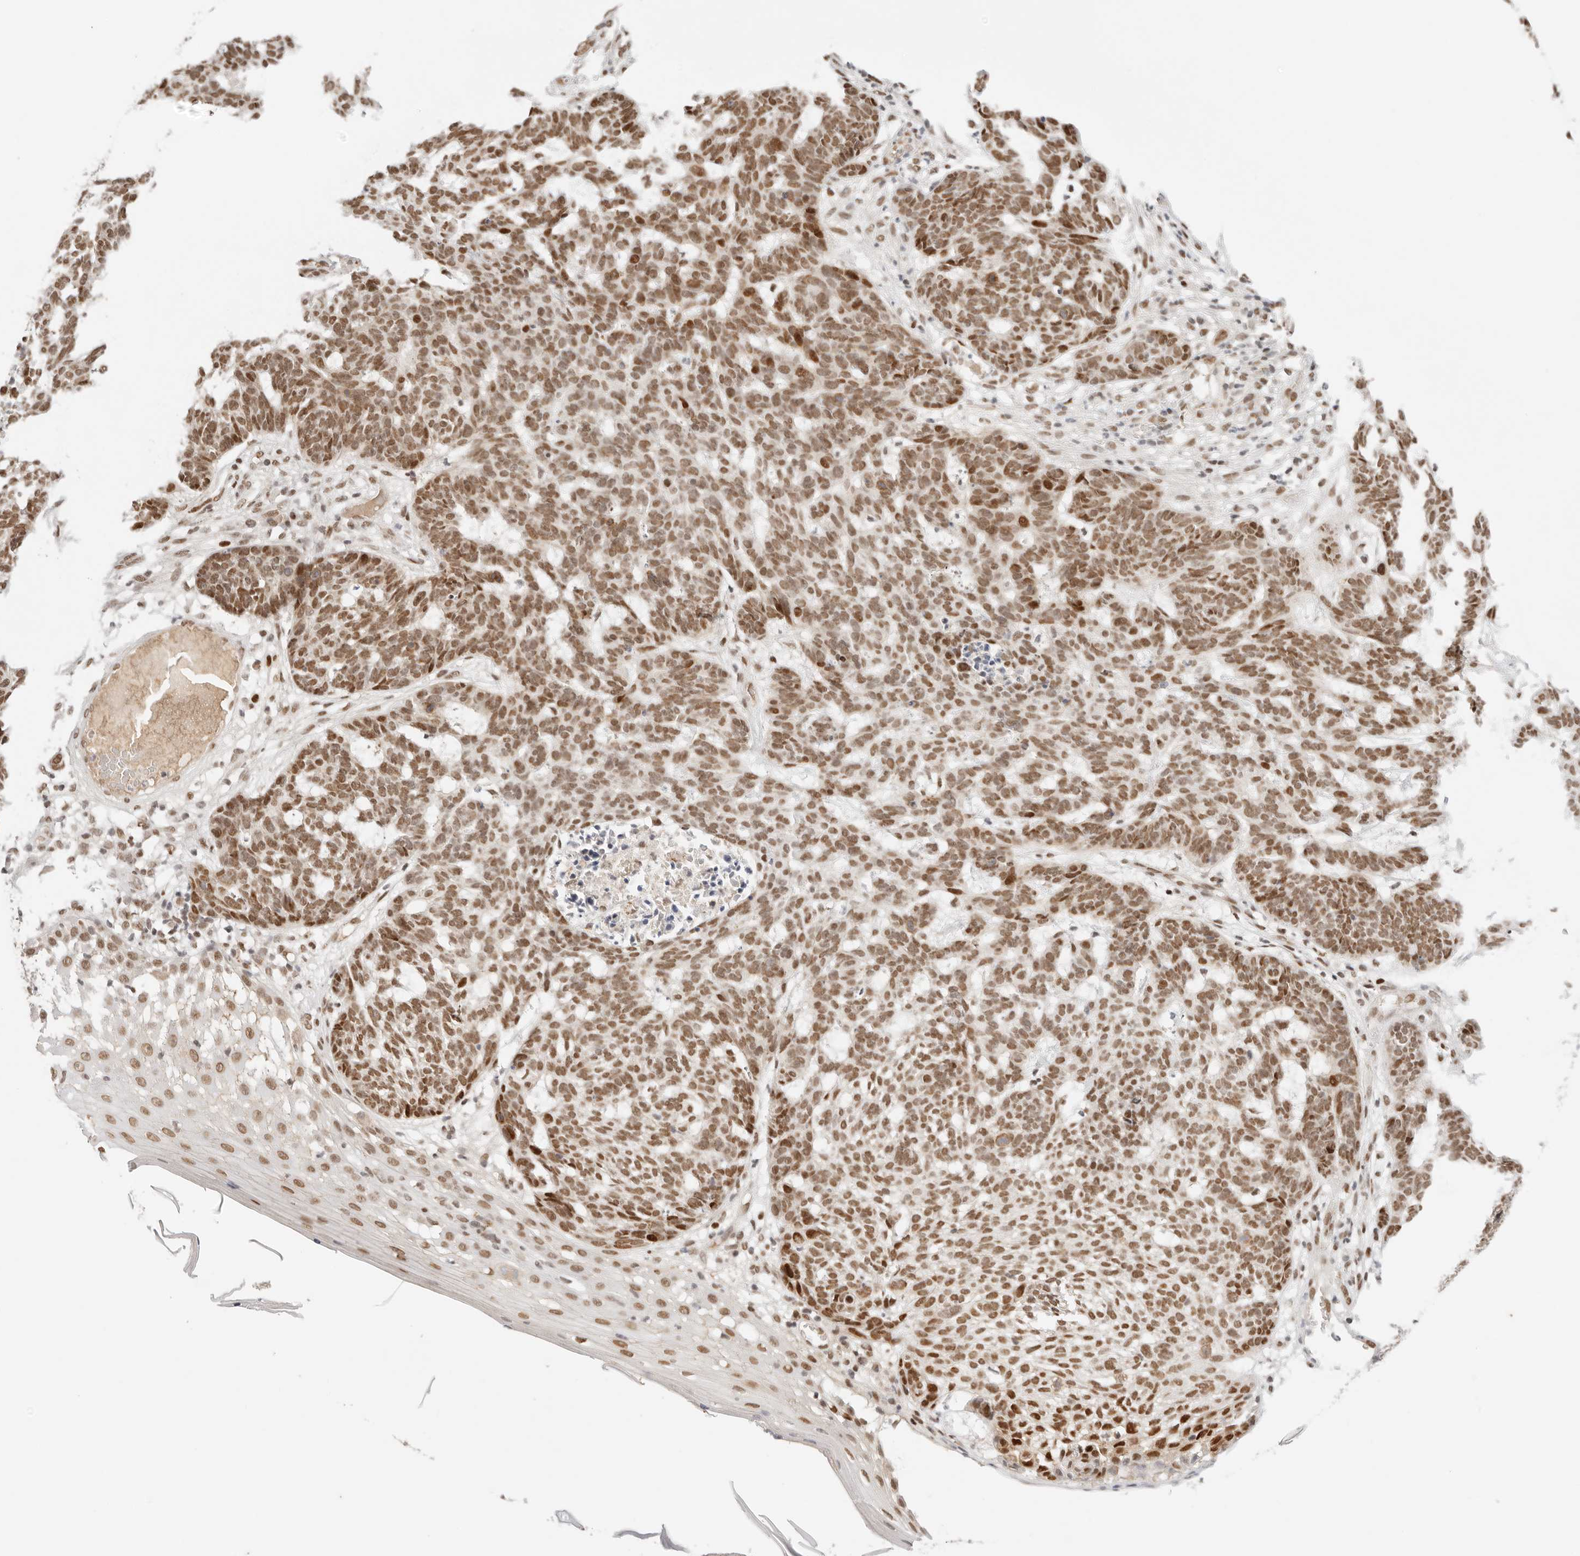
{"staining": {"intensity": "moderate", "quantity": ">75%", "location": "nuclear"}, "tissue": "skin cancer", "cell_type": "Tumor cells", "image_type": "cancer", "snomed": [{"axis": "morphology", "description": "Basal cell carcinoma"}, {"axis": "topography", "description": "Skin"}], "caption": "Immunohistochemical staining of skin cancer demonstrates medium levels of moderate nuclear protein positivity in approximately >75% of tumor cells.", "gene": "HOXC5", "patient": {"sex": "male", "age": 85}}